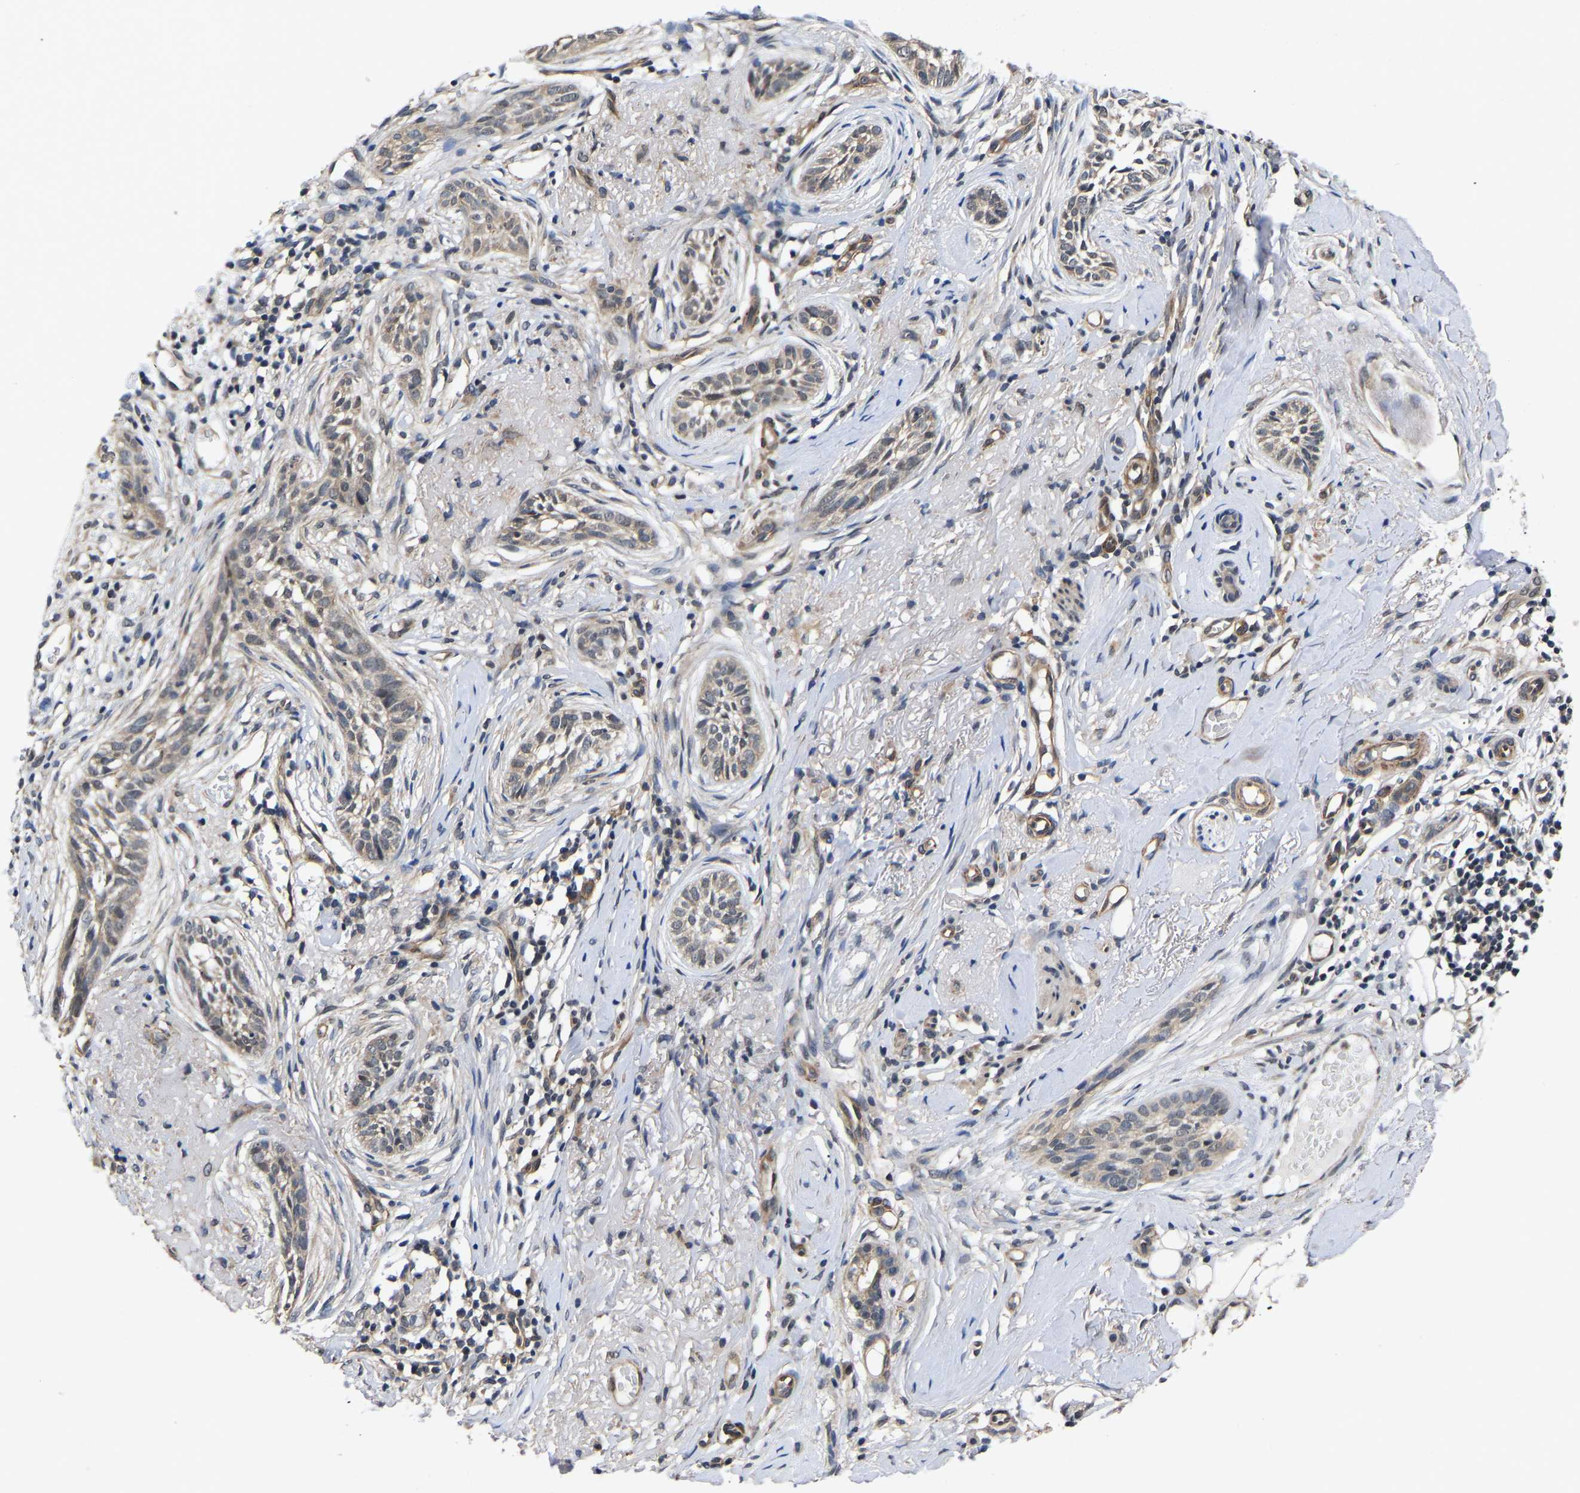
{"staining": {"intensity": "weak", "quantity": "25%-75%", "location": "cytoplasmic/membranous"}, "tissue": "skin cancer", "cell_type": "Tumor cells", "image_type": "cancer", "snomed": [{"axis": "morphology", "description": "Basal cell carcinoma"}, {"axis": "topography", "description": "Skin"}], "caption": "Skin basal cell carcinoma was stained to show a protein in brown. There is low levels of weak cytoplasmic/membranous expression in about 25%-75% of tumor cells. Nuclei are stained in blue.", "gene": "METTL16", "patient": {"sex": "female", "age": 88}}